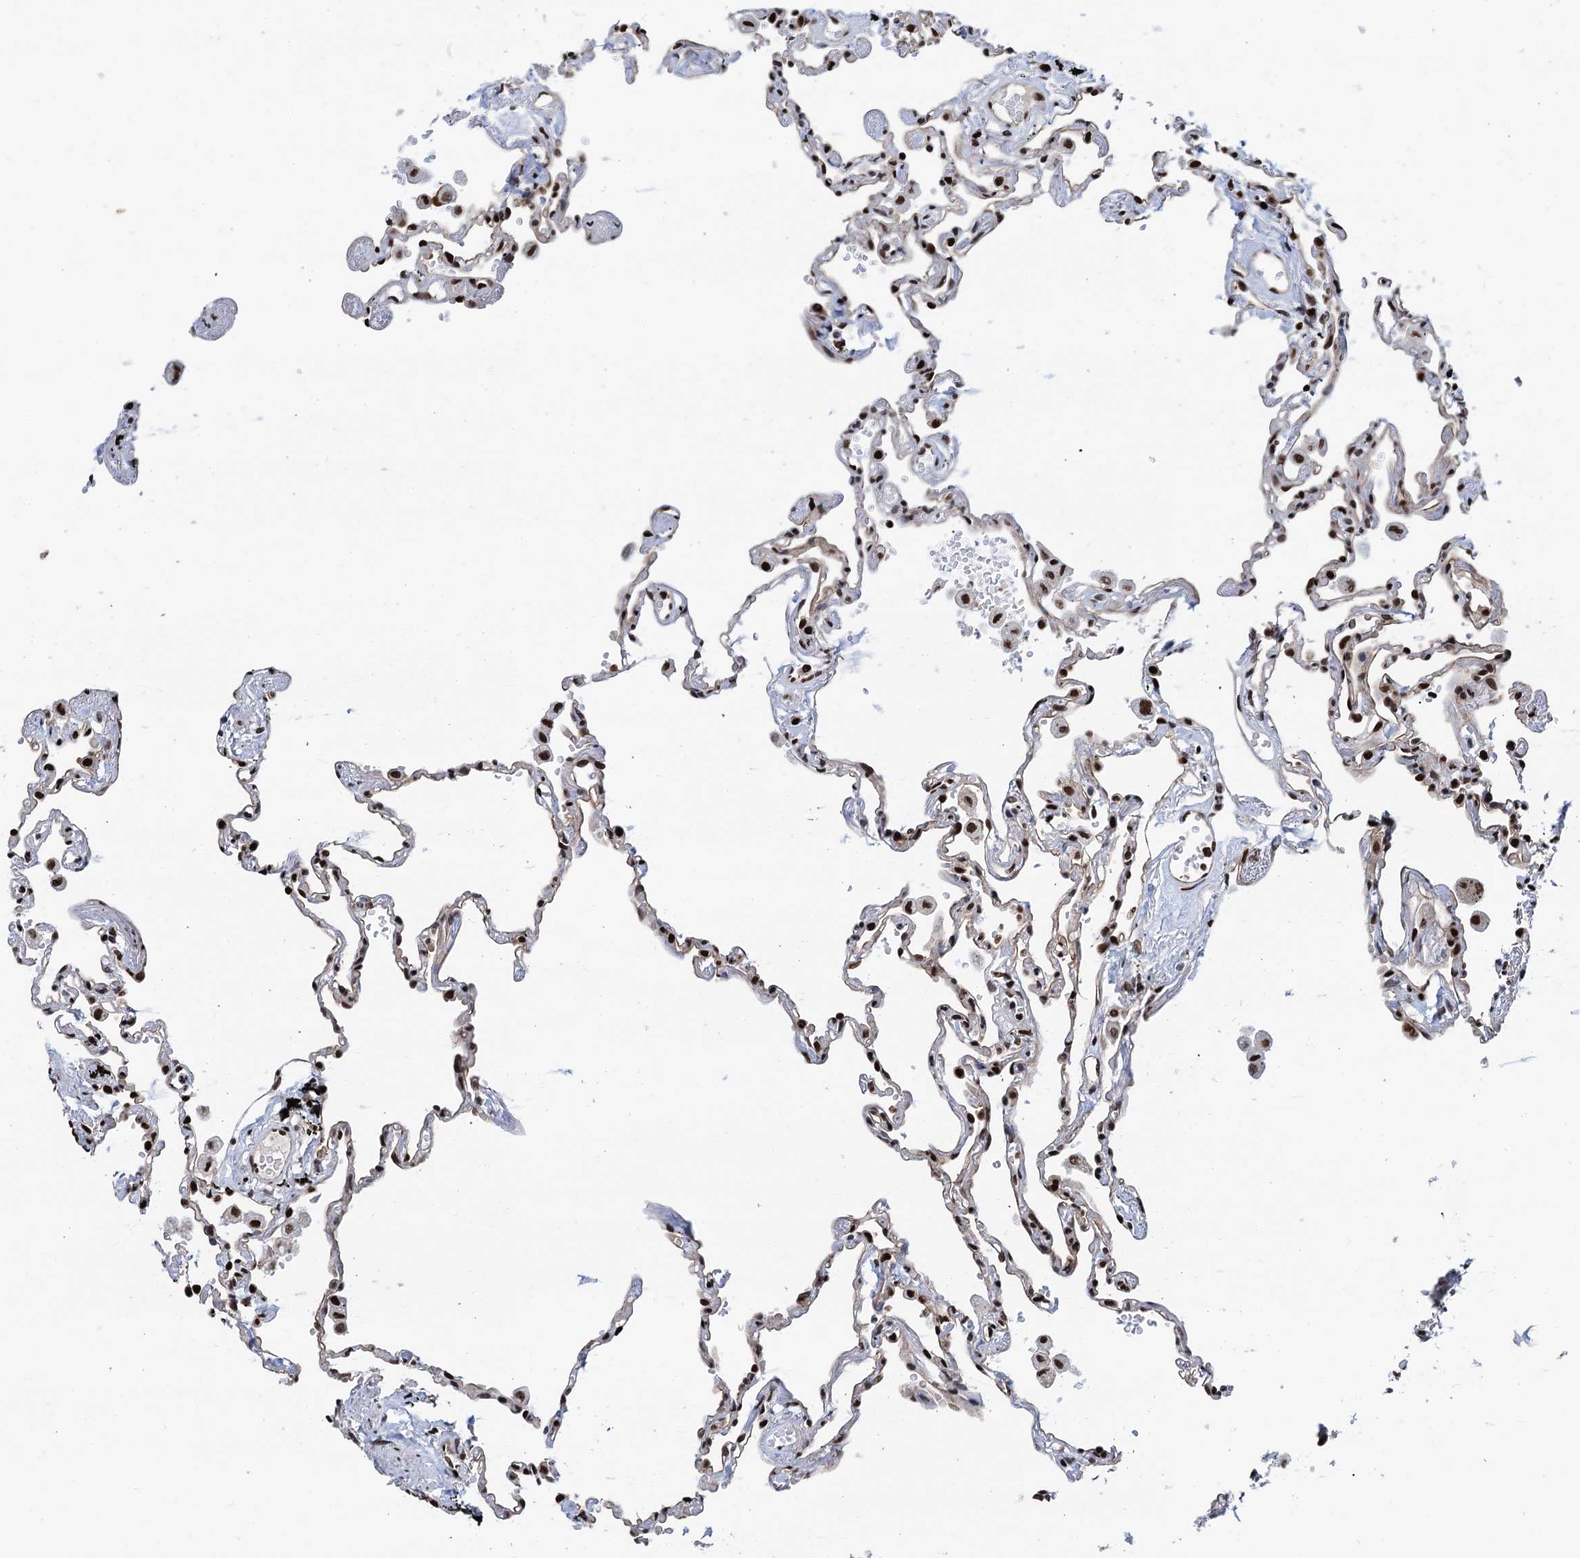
{"staining": {"intensity": "moderate", "quantity": "25%-75%", "location": "nuclear"}, "tissue": "lung", "cell_type": "Alveolar cells", "image_type": "normal", "snomed": [{"axis": "morphology", "description": "Normal tissue, NOS"}, {"axis": "topography", "description": "Lung"}], "caption": "Immunohistochemistry histopathology image of unremarkable lung: lung stained using IHC shows medium levels of moderate protein expression localized specifically in the nuclear of alveolar cells, appearing as a nuclear brown color.", "gene": "PPP4R1", "patient": {"sex": "female", "age": 67}}